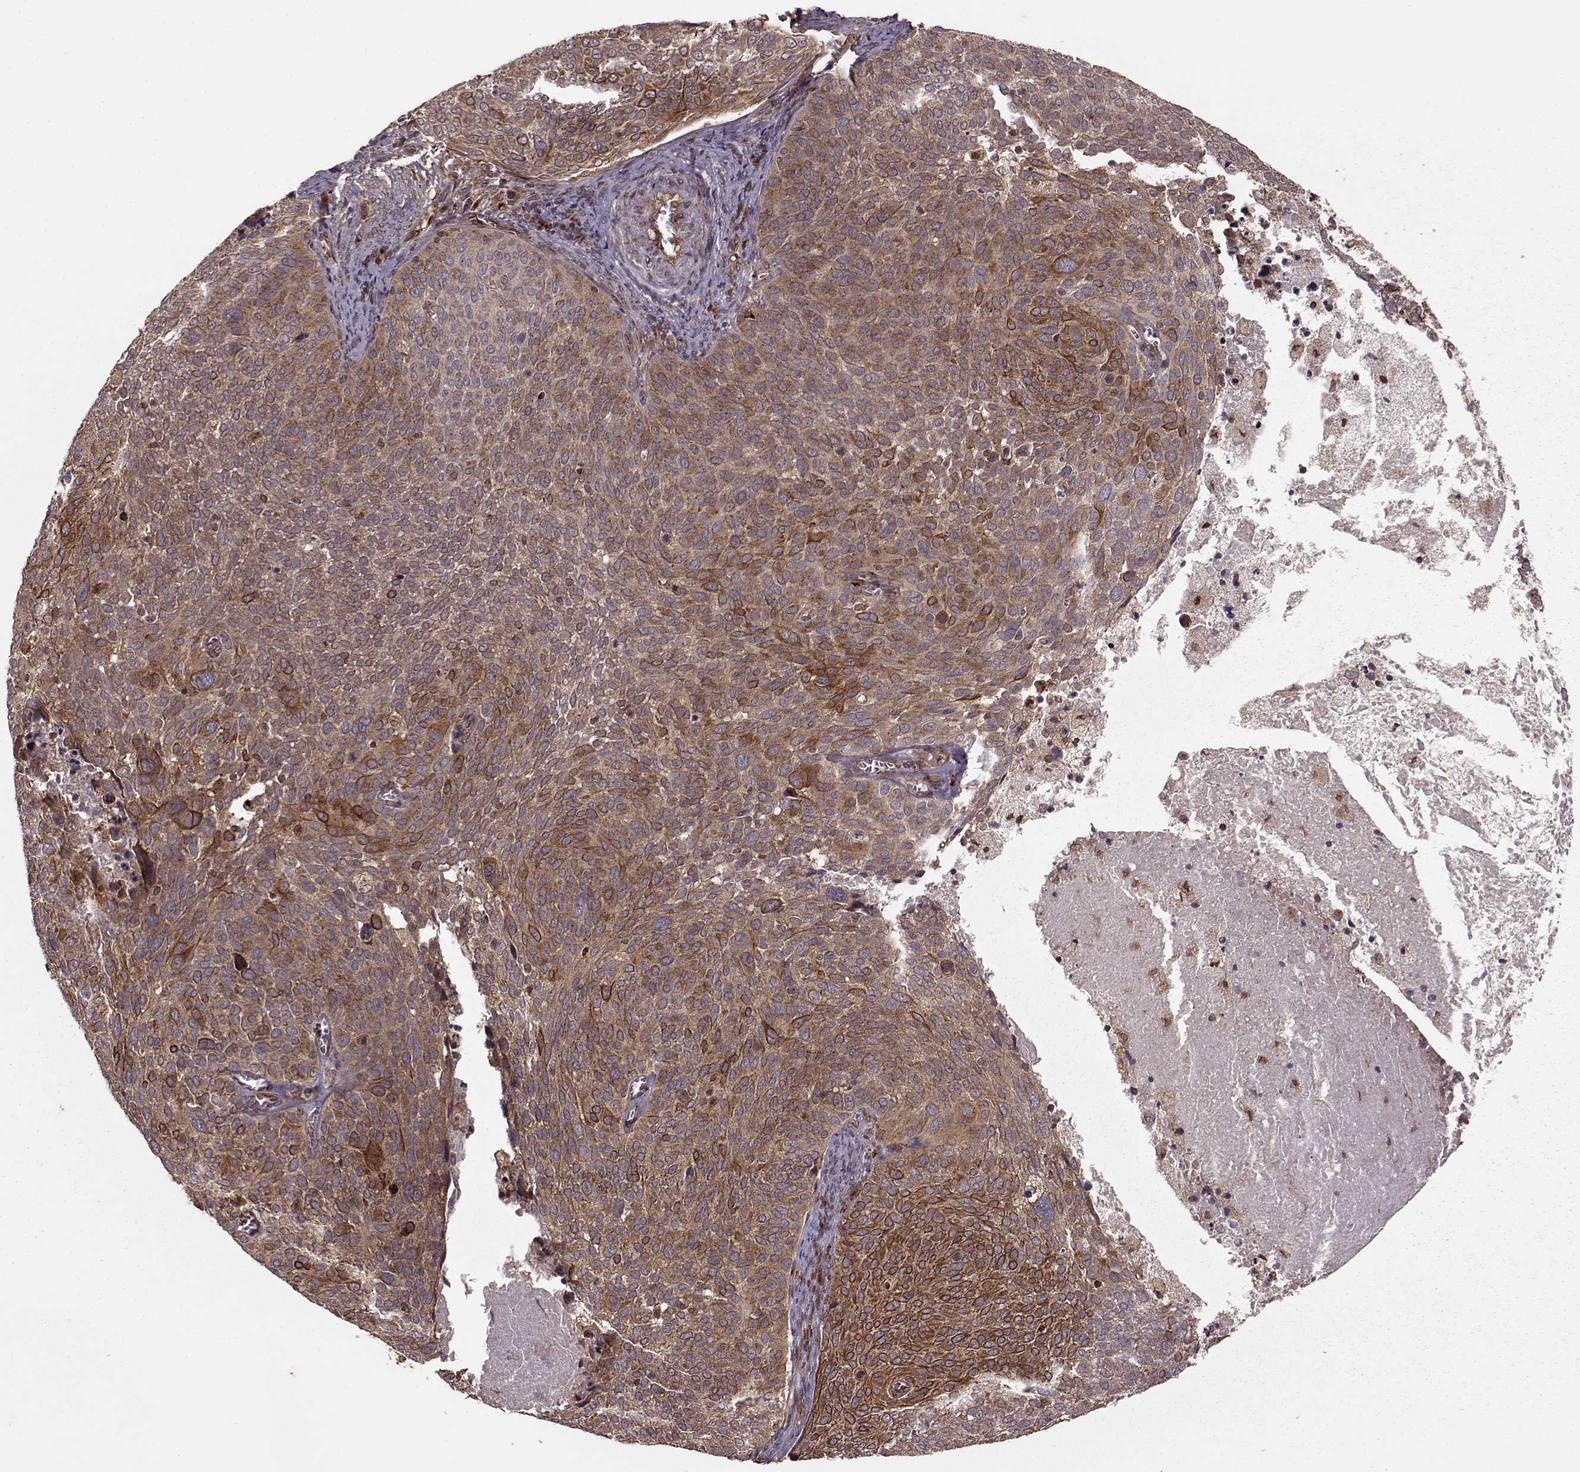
{"staining": {"intensity": "moderate", "quantity": ">75%", "location": "cytoplasmic/membranous"}, "tissue": "cervical cancer", "cell_type": "Tumor cells", "image_type": "cancer", "snomed": [{"axis": "morphology", "description": "Squamous cell carcinoma, NOS"}, {"axis": "topography", "description": "Cervix"}], "caption": "Protein staining by immunohistochemistry exhibits moderate cytoplasmic/membranous positivity in about >75% of tumor cells in squamous cell carcinoma (cervical). The staining was performed using DAB, with brown indicating positive protein expression. Nuclei are stained blue with hematoxylin.", "gene": "YIPF5", "patient": {"sex": "female", "age": 39}}